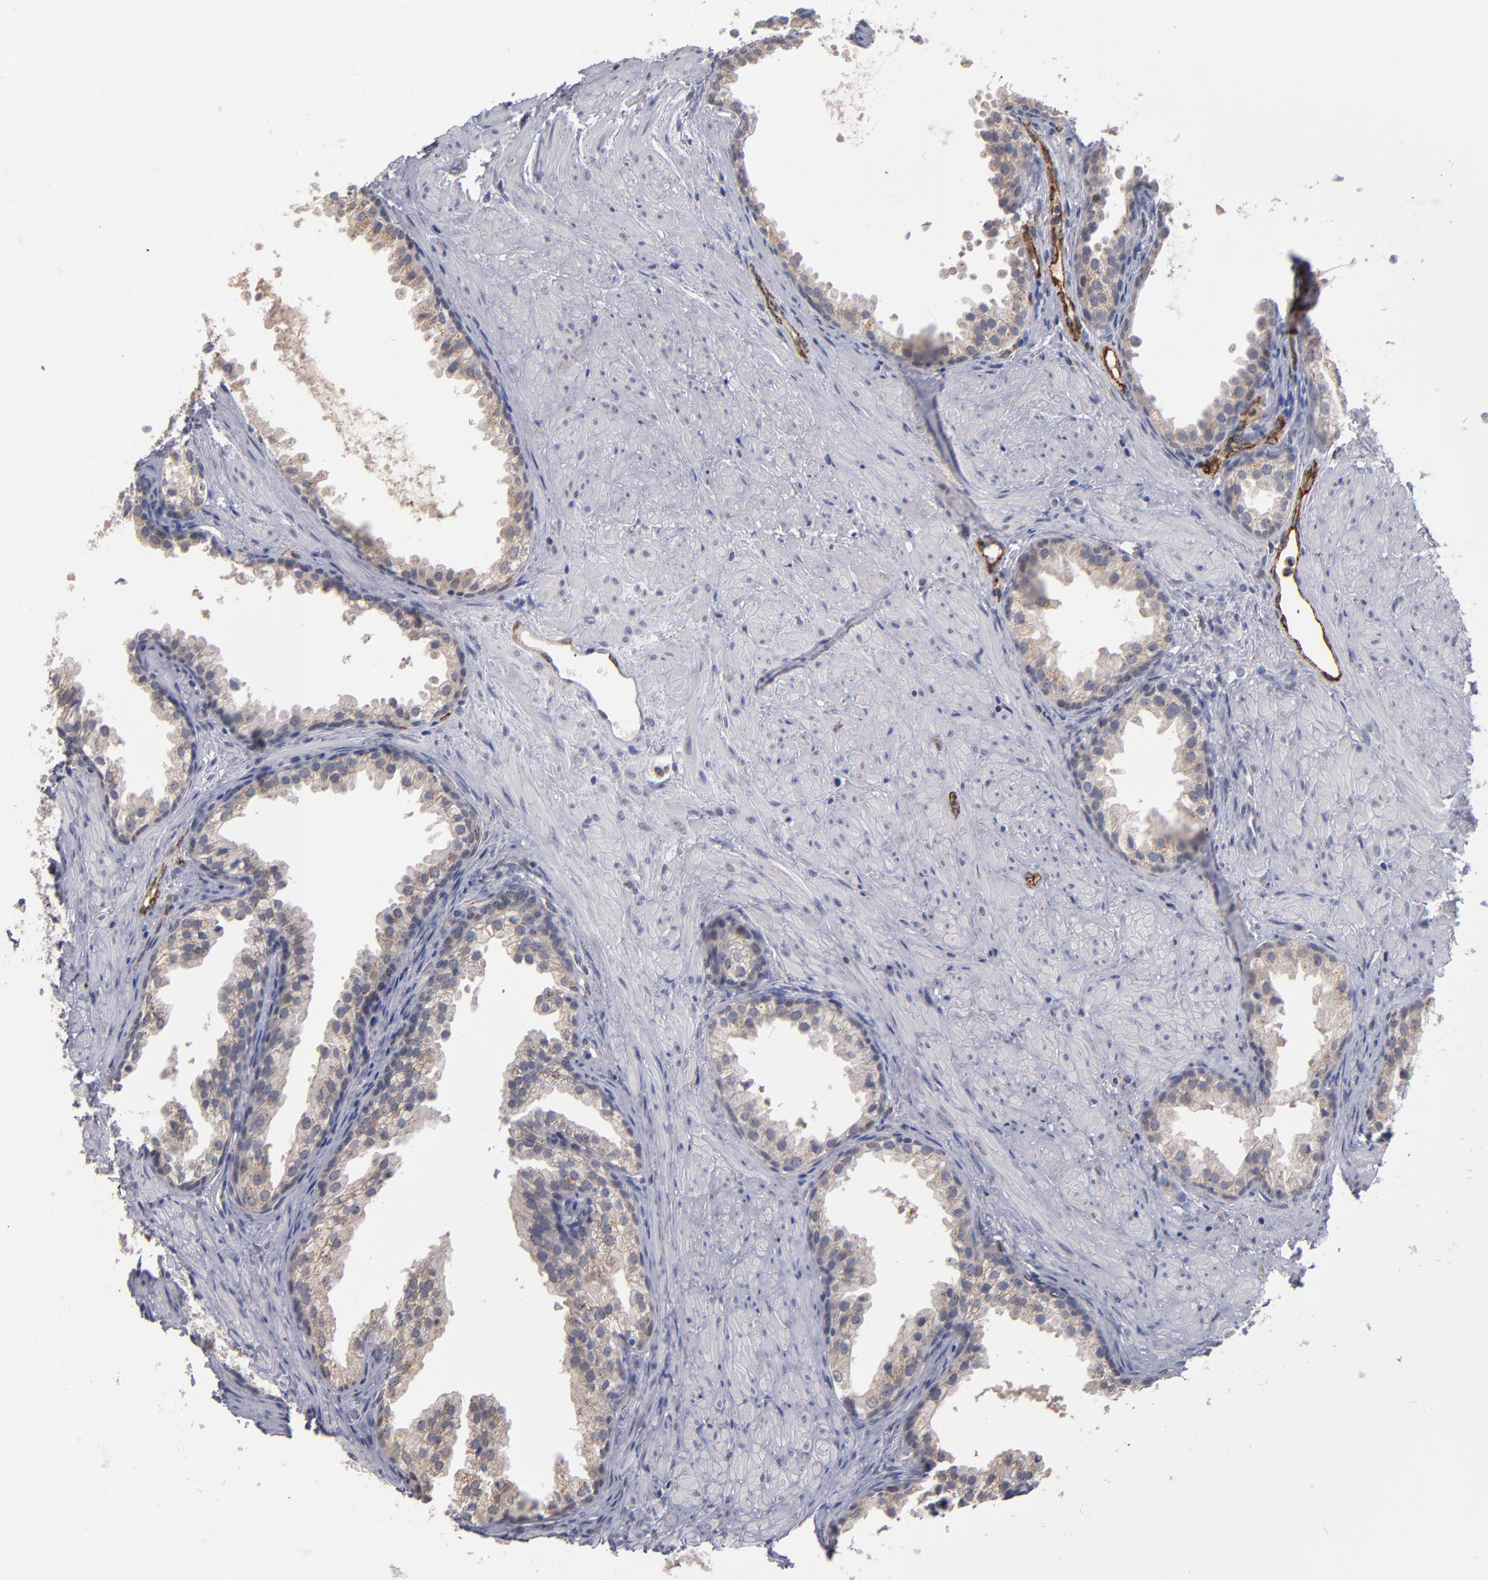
{"staining": {"intensity": "weak", "quantity": "25%-75%", "location": "cytoplasmic/membranous"}, "tissue": "prostate cancer", "cell_type": "Tumor cells", "image_type": "cancer", "snomed": [{"axis": "morphology", "description": "Adenocarcinoma, Medium grade"}, {"axis": "topography", "description": "Prostate"}], "caption": "A brown stain highlights weak cytoplasmic/membranous staining of a protein in human prostate medium-grade adenocarcinoma tumor cells.", "gene": "SELP", "patient": {"sex": "male", "age": 70}}